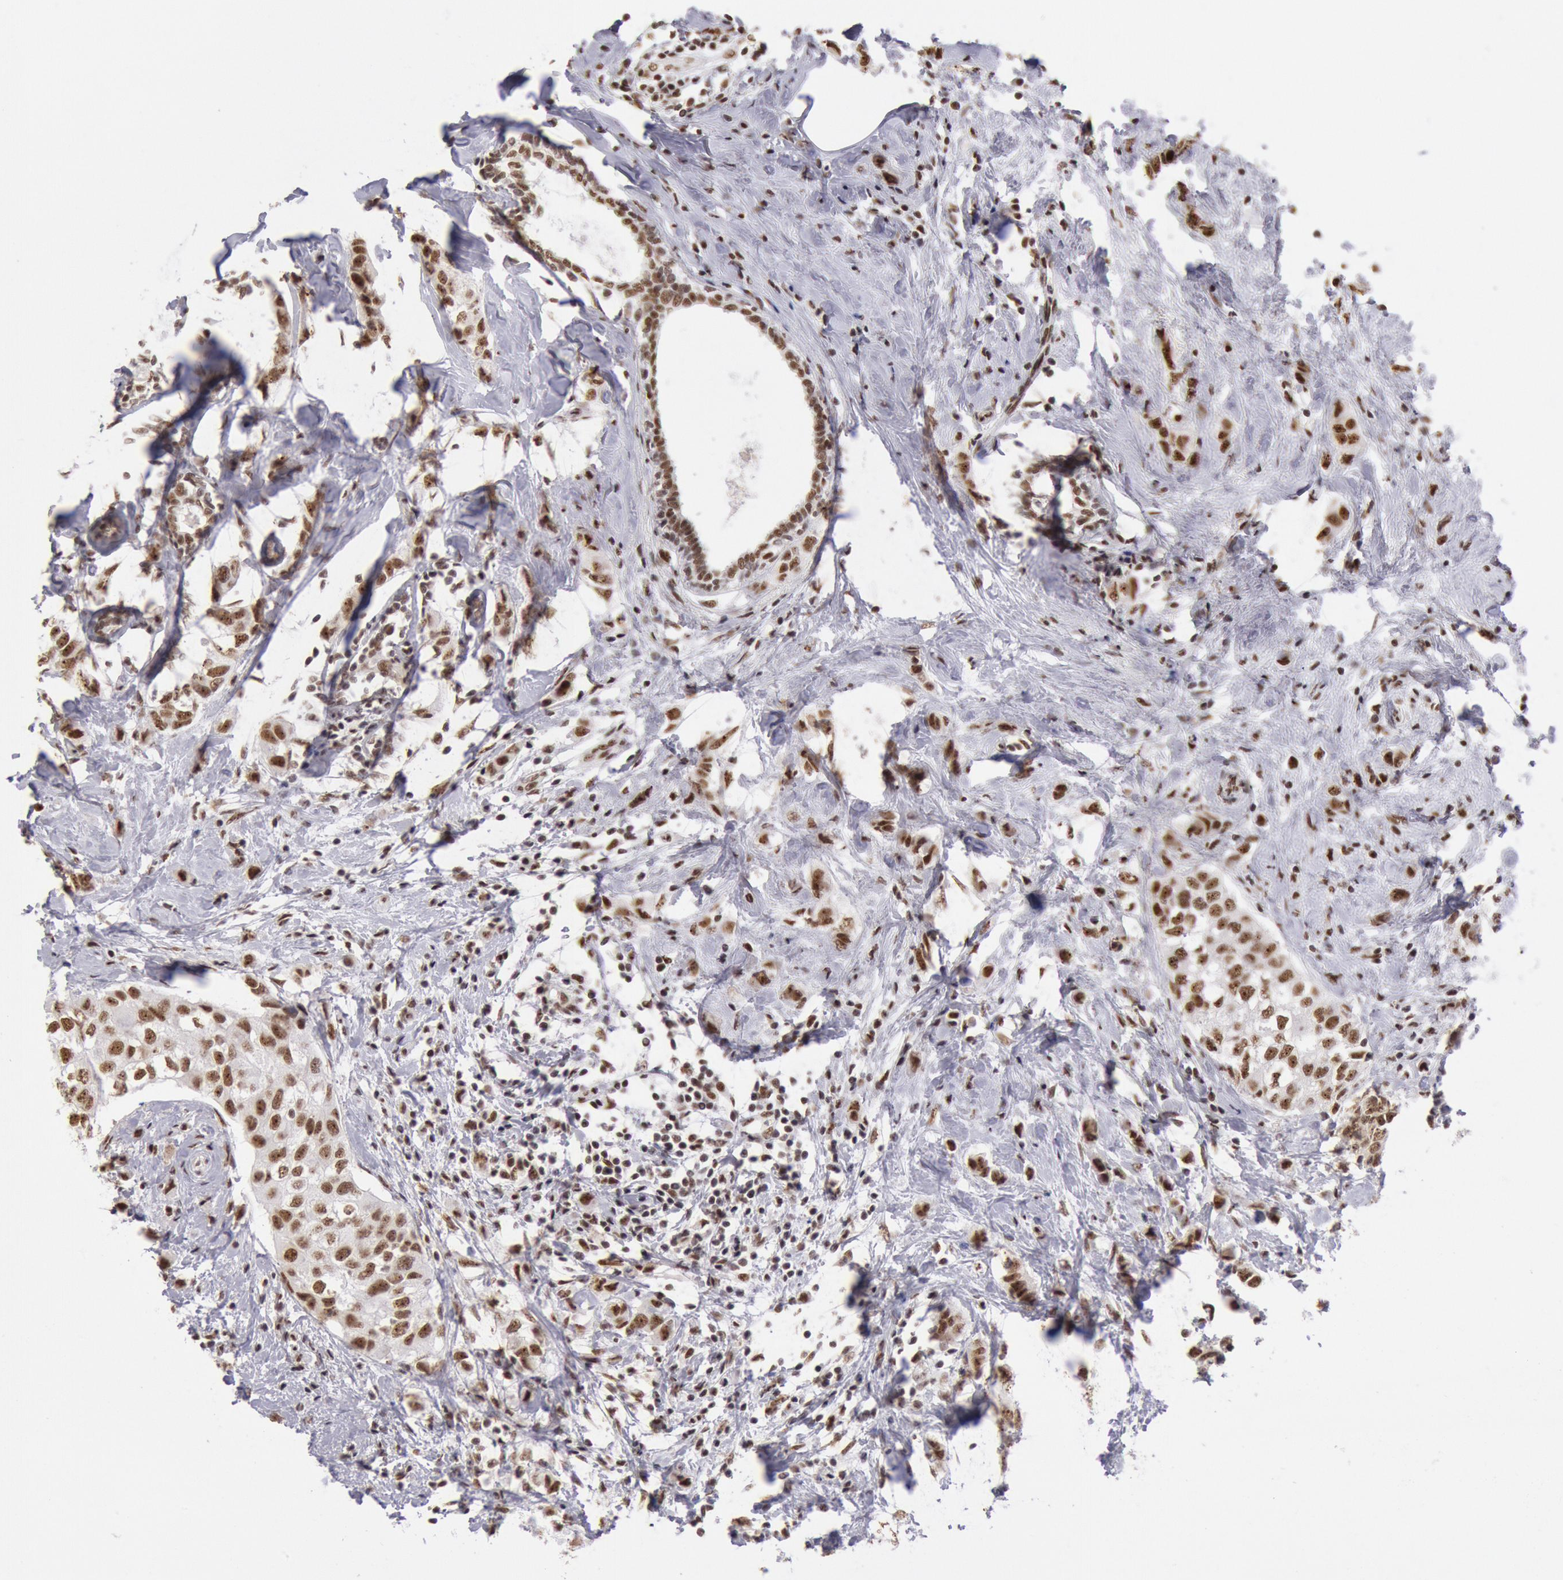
{"staining": {"intensity": "moderate", "quantity": ">75%", "location": "nuclear"}, "tissue": "breast cancer", "cell_type": "Tumor cells", "image_type": "cancer", "snomed": [{"axis": "morphology", "description": "Normal tissue, NOS"}, {"axis": "morphology", "description": "Duct carcinoma"}, {"axis": "topography", "description": "Breast"}], "caption": "DAB (3,3'-diaminobenzidine) immunohistochemical staining of breast cancer (intraductal carcinoma) demonstrates moderate nuclear protein positivity in about >75% of tumor cells.", "gene": "SNRPD3", "patient": {"sex": "female", "age": 50}}